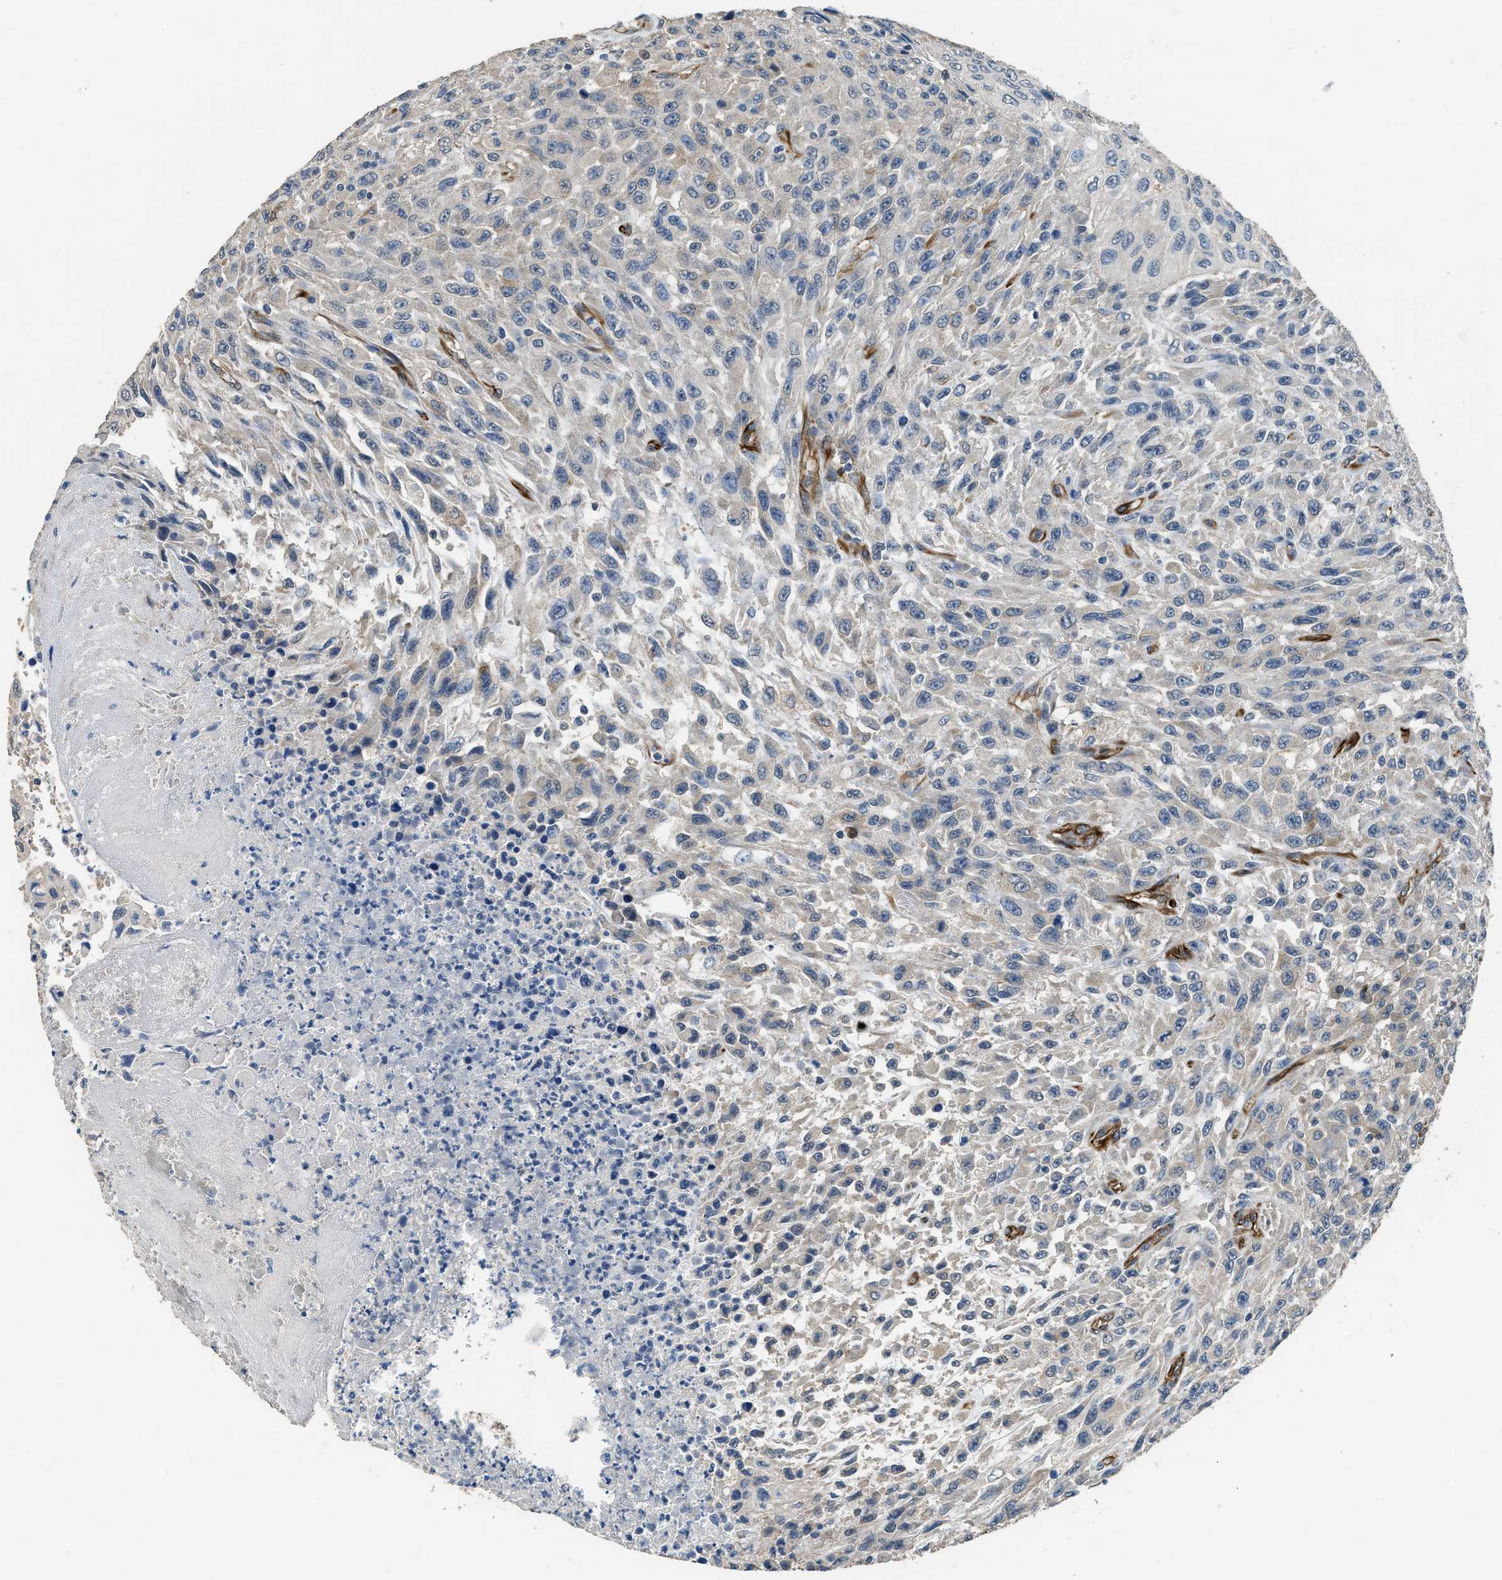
{"staining": {"intensity": "negative", "quantity": "none", "location": "none"}, "tissue": "urothelial cancer", "cell_type": "Tumor cells", "image_type": "cancer", "snomed": [{"axis": "morphology", "description": "Urothelial carcinoma, High grade"}, {"axis": "topography", "description": "Urinary bladder"}], "caption": "Immunohistochemistry (IHC) of urothelial cancer exhibits no staining in tumor cells. The staining is performed using DAB (3,3'-diaminobenzidine) brown chromogen with nuclei counter-stained in using hematoxylin.", "gene": "SYNM", "patient": {"sex": "male", "age": 66}}